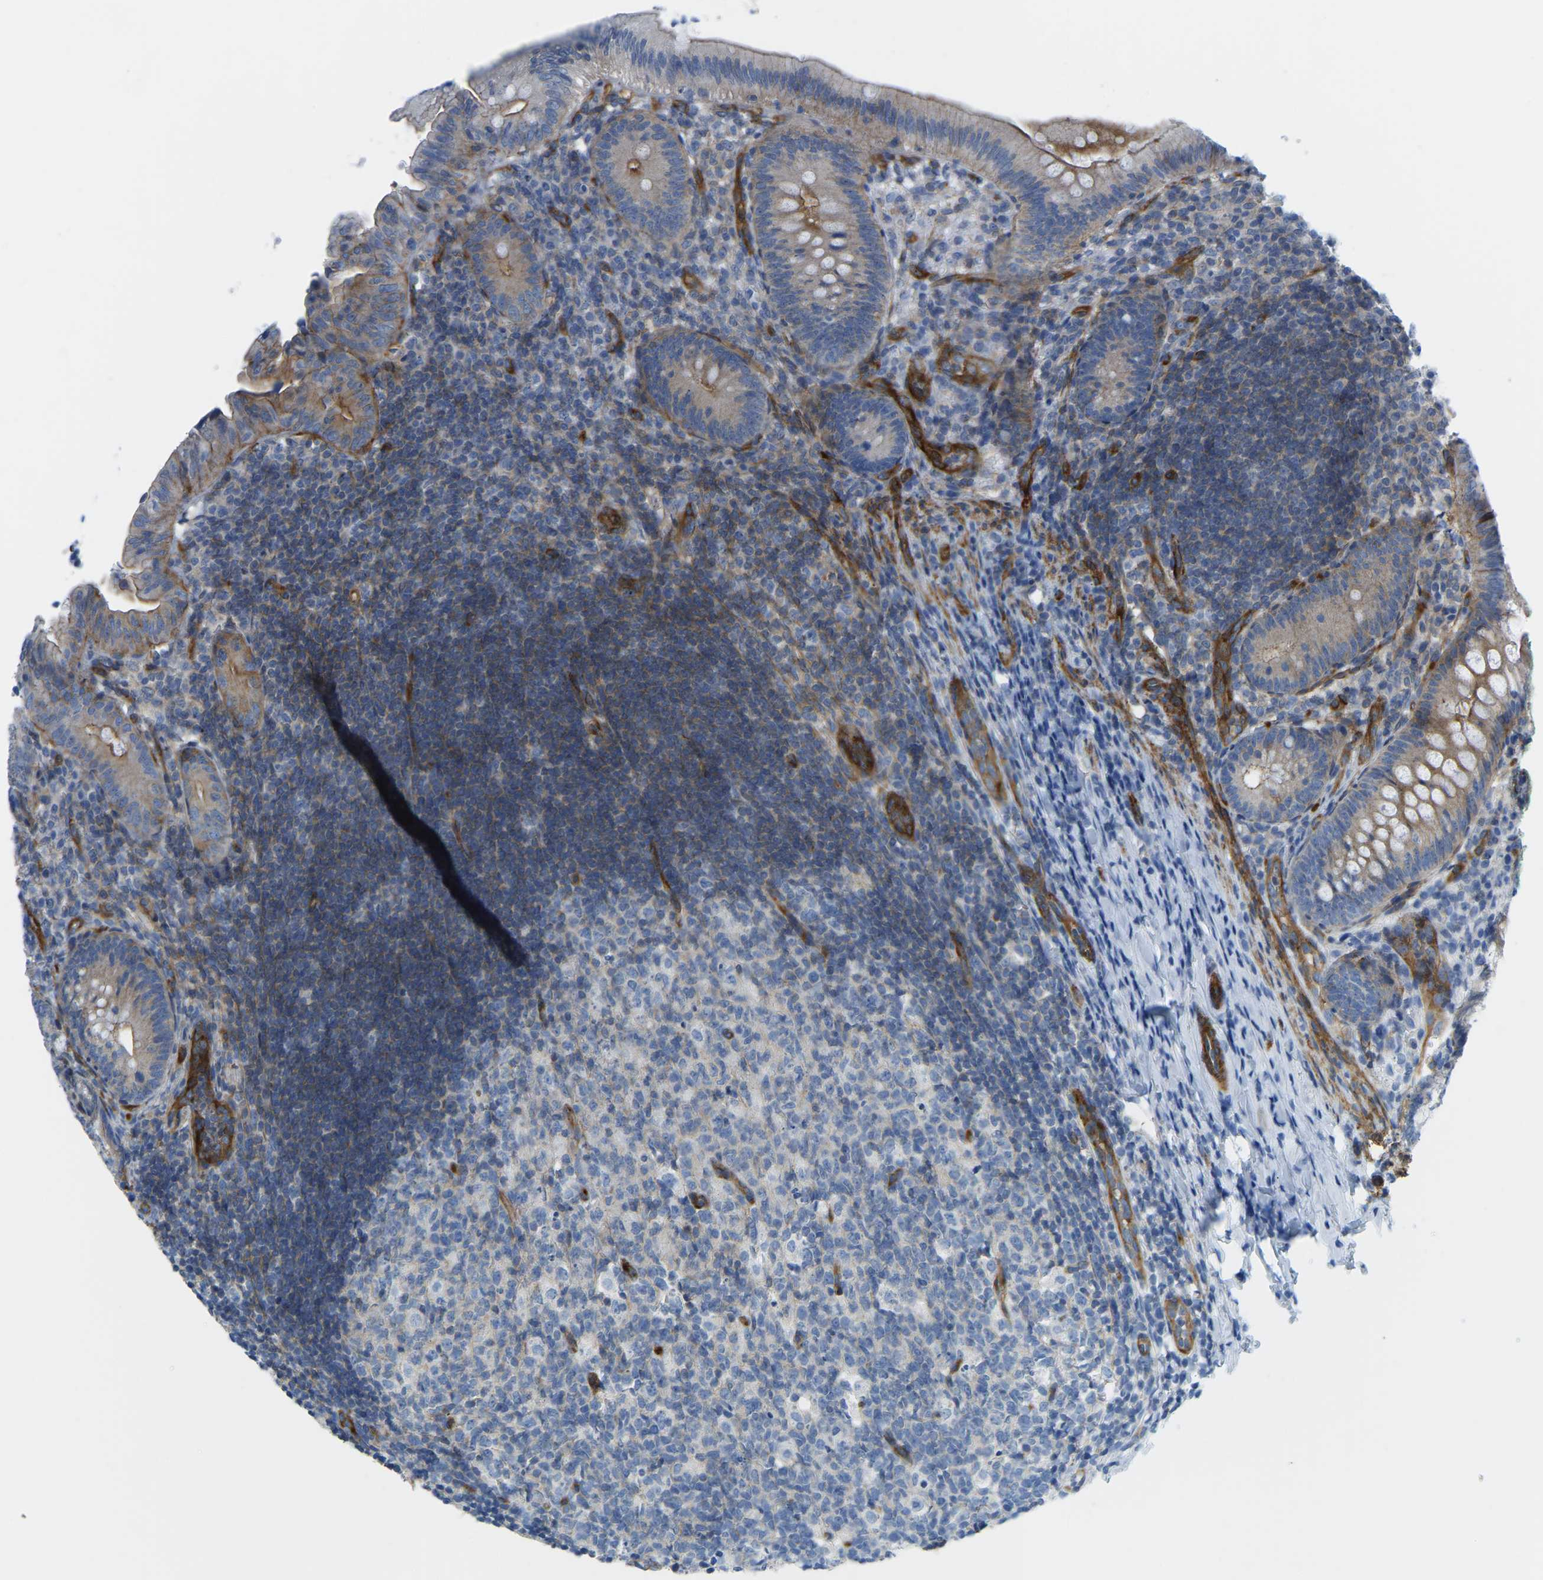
{"staining": {"intensity": "moderate", "quantity": "25%-75%", "location": "cytoplasmic/membranous"}, "tissue": "appendix", "cell_type": "Glandular cells", "image_type": "normal", "snomed": [{"axis": "morphology", "description": "Normal tissue, NOS"}, {"axis": "topography", "description": "Appendix"}], "caption": "Immunohistochemical staining of unremarkable appendix shows moderate cytoplasmic/membranous protein expression in approximately 25%-75% of glandular cells.", "gene": "MYL3", "patient": {"sex": "male", "age": 1}}